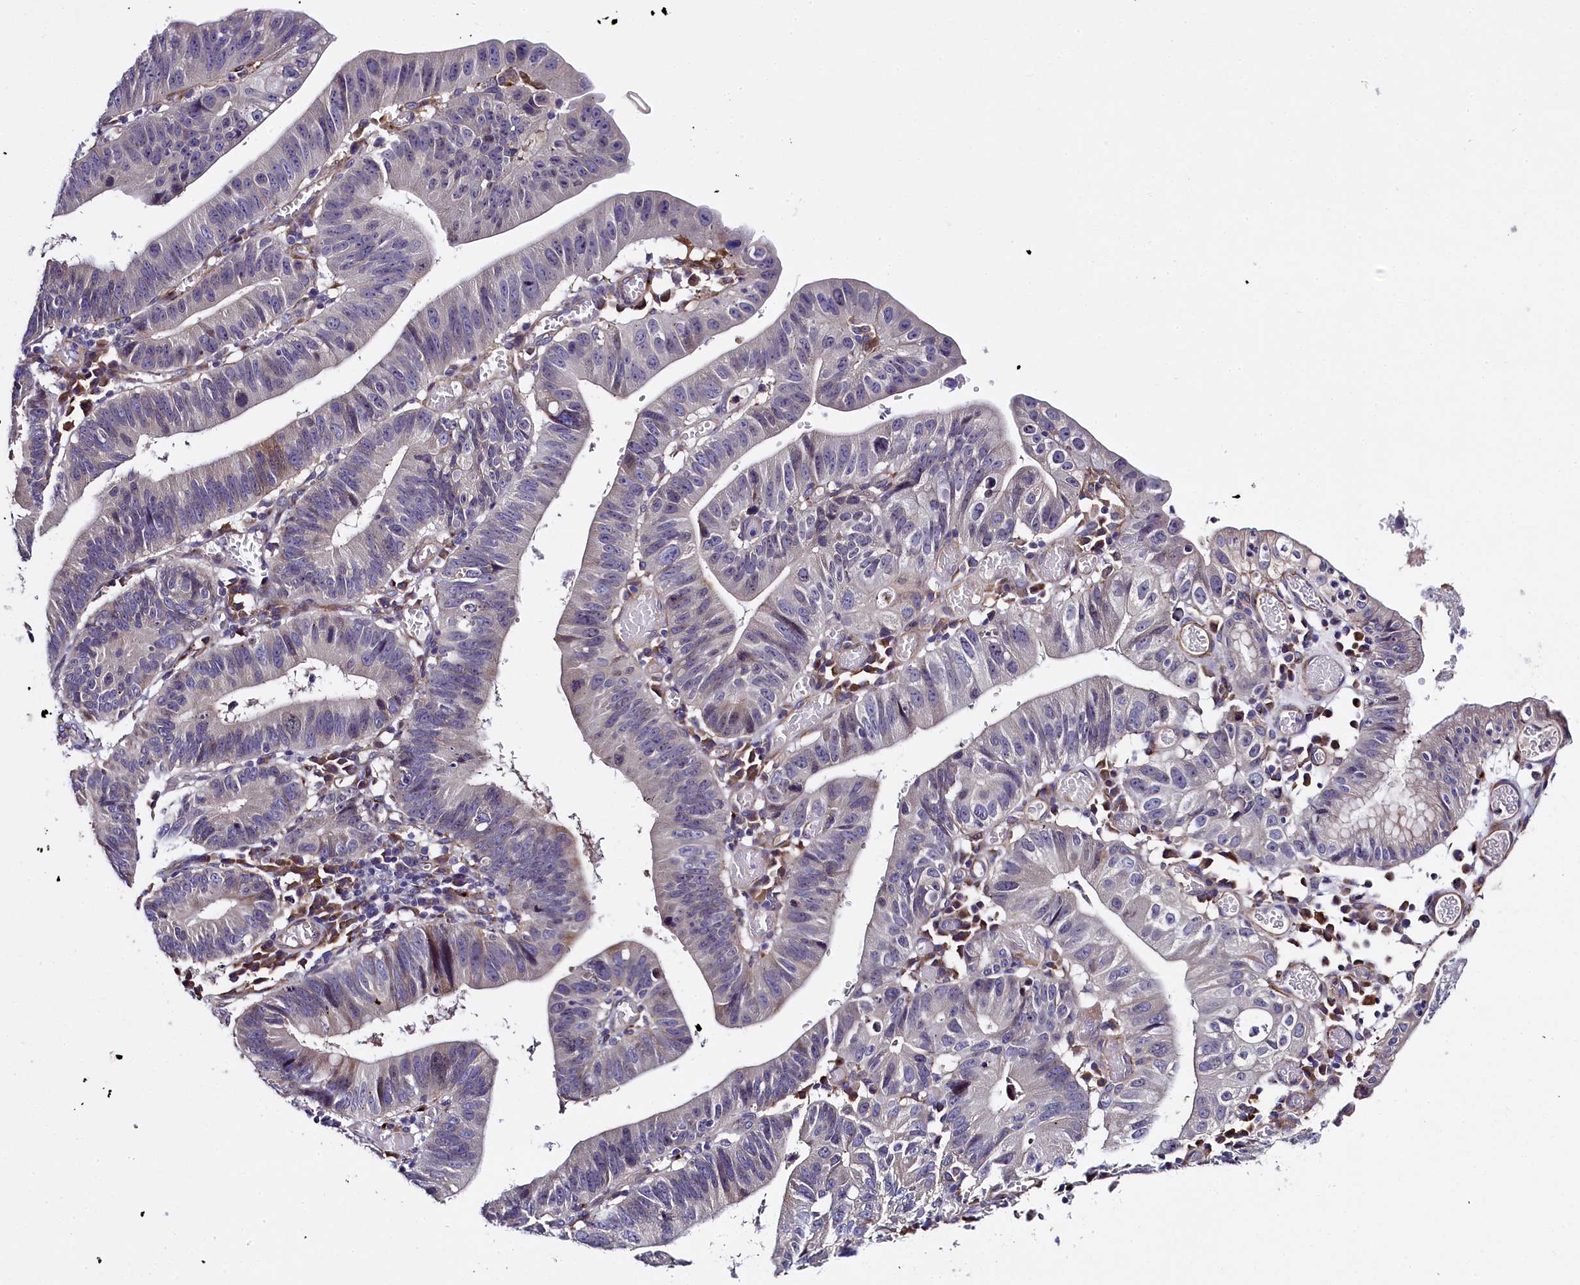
{"staining": {"intensity": "negative", "quantity": "none", "location": "none"}, "tissue": "stomach cancer", "cell_type": "Tumor cells", "image_type": "cancer", "snomed": [{"axis": "morphology", "description": "Adenocarcinoma, NOS"}, {"axis": "topography", "description": "Stomach"}], "caption": "Tumor cells are negative for protein expression in human adenocarcinoma (stomach).", "gene": "MRC2", "patient": {"sex": "male", "age": 59}}